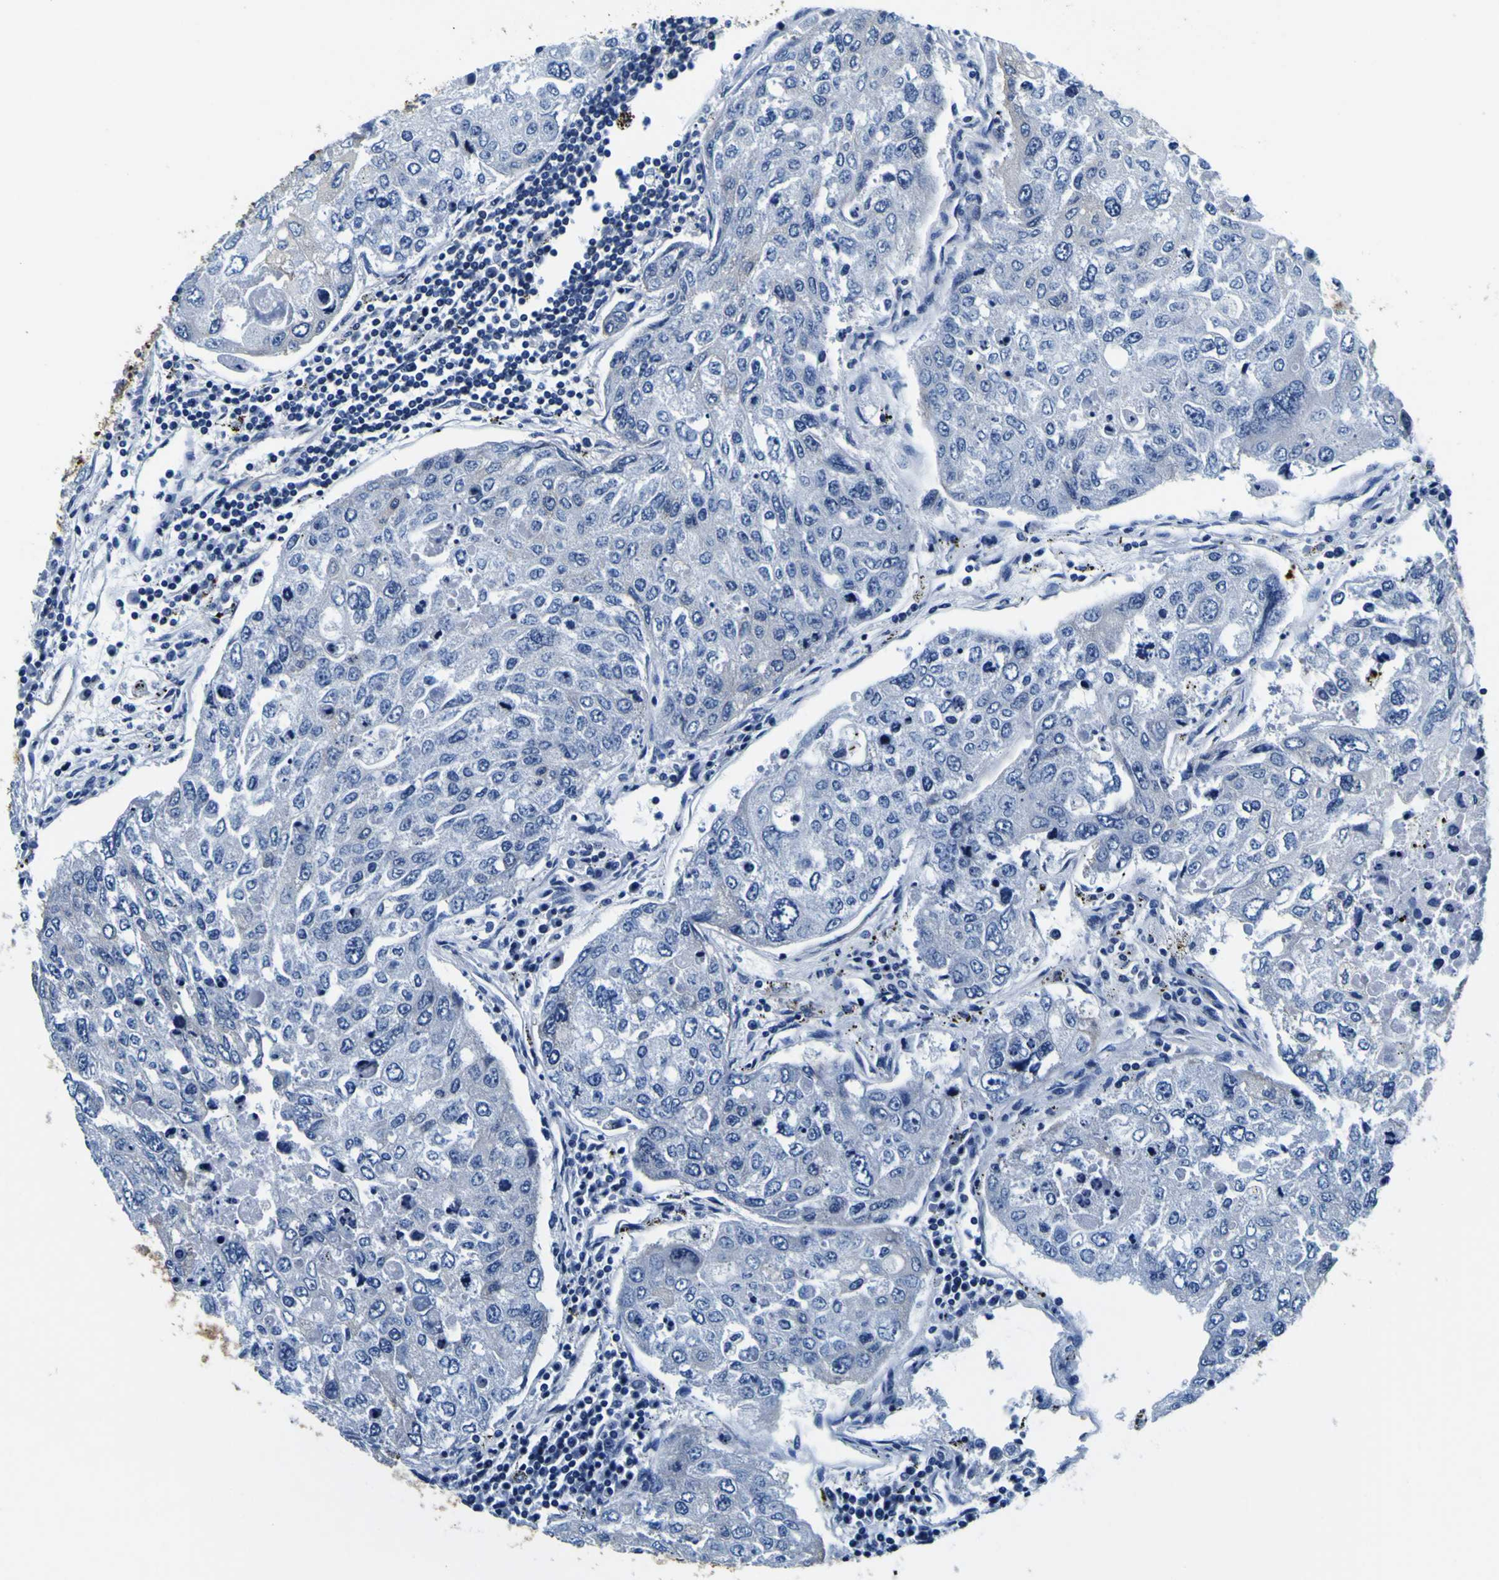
{"staining": {"intensity": "negative", "quantity": "none", "location": "none"}, "tissue": "urothelial cancer", "cell_type": "Tumor cells", "image_type": "cancer", "snomed": [{"axis": "morphology", "description": "Urothelial carcinoma, High grade"}, {"axis": "topography", "description": "Lymph node"}, {"axis": "topography", "description": "Urinary bladder"}], "caption": "A high-resolution photomicrograph shows IHC staining of urothelial cancer, which reveals no significant expression in tumor cells.", "gene": "TUBA1B", "patient": {"sex": "male", "age": 51}}